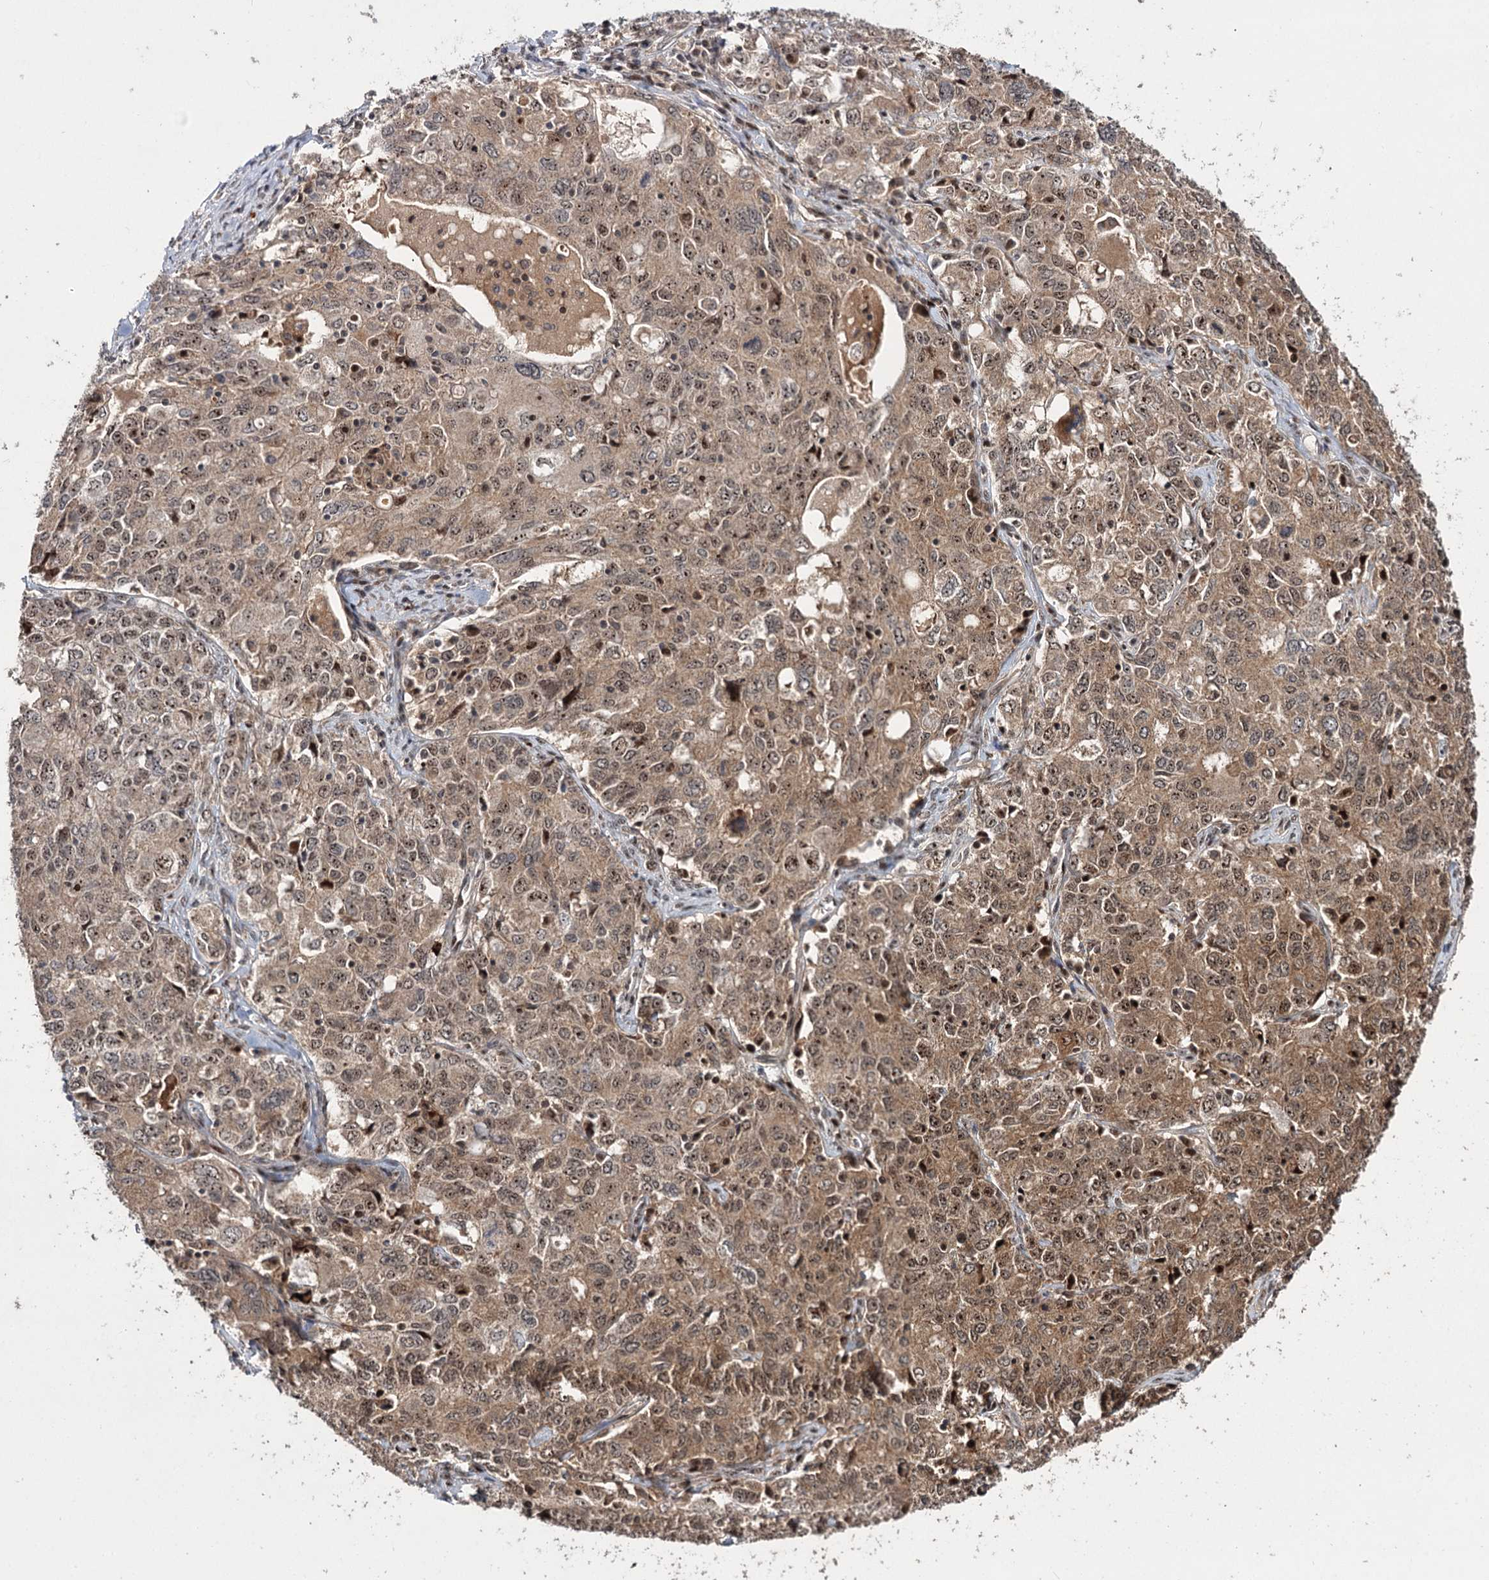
{"staining": {"intensity": "moderate", "quantity": ">75%", "location": "cytoplasmic/membranous,nuclear"}, "tissue": "ovarian cancer", "cell_type": "Tumor cells", "image_type": "cancer", "snomed": [{"axis": "morphology", "description": "Carcinoma, endometroid"}, {"axis": "topography", "description": "Ovary"}], "caption": "Ovarian endometroid carcinoma stained with a brown dye shows moderate cytoplasmic/membranous and nuclear positive staining in approximately >75% of tumor cells.", "gene": "MKNK2", "patient": {"sex": "female", "age": 62}}